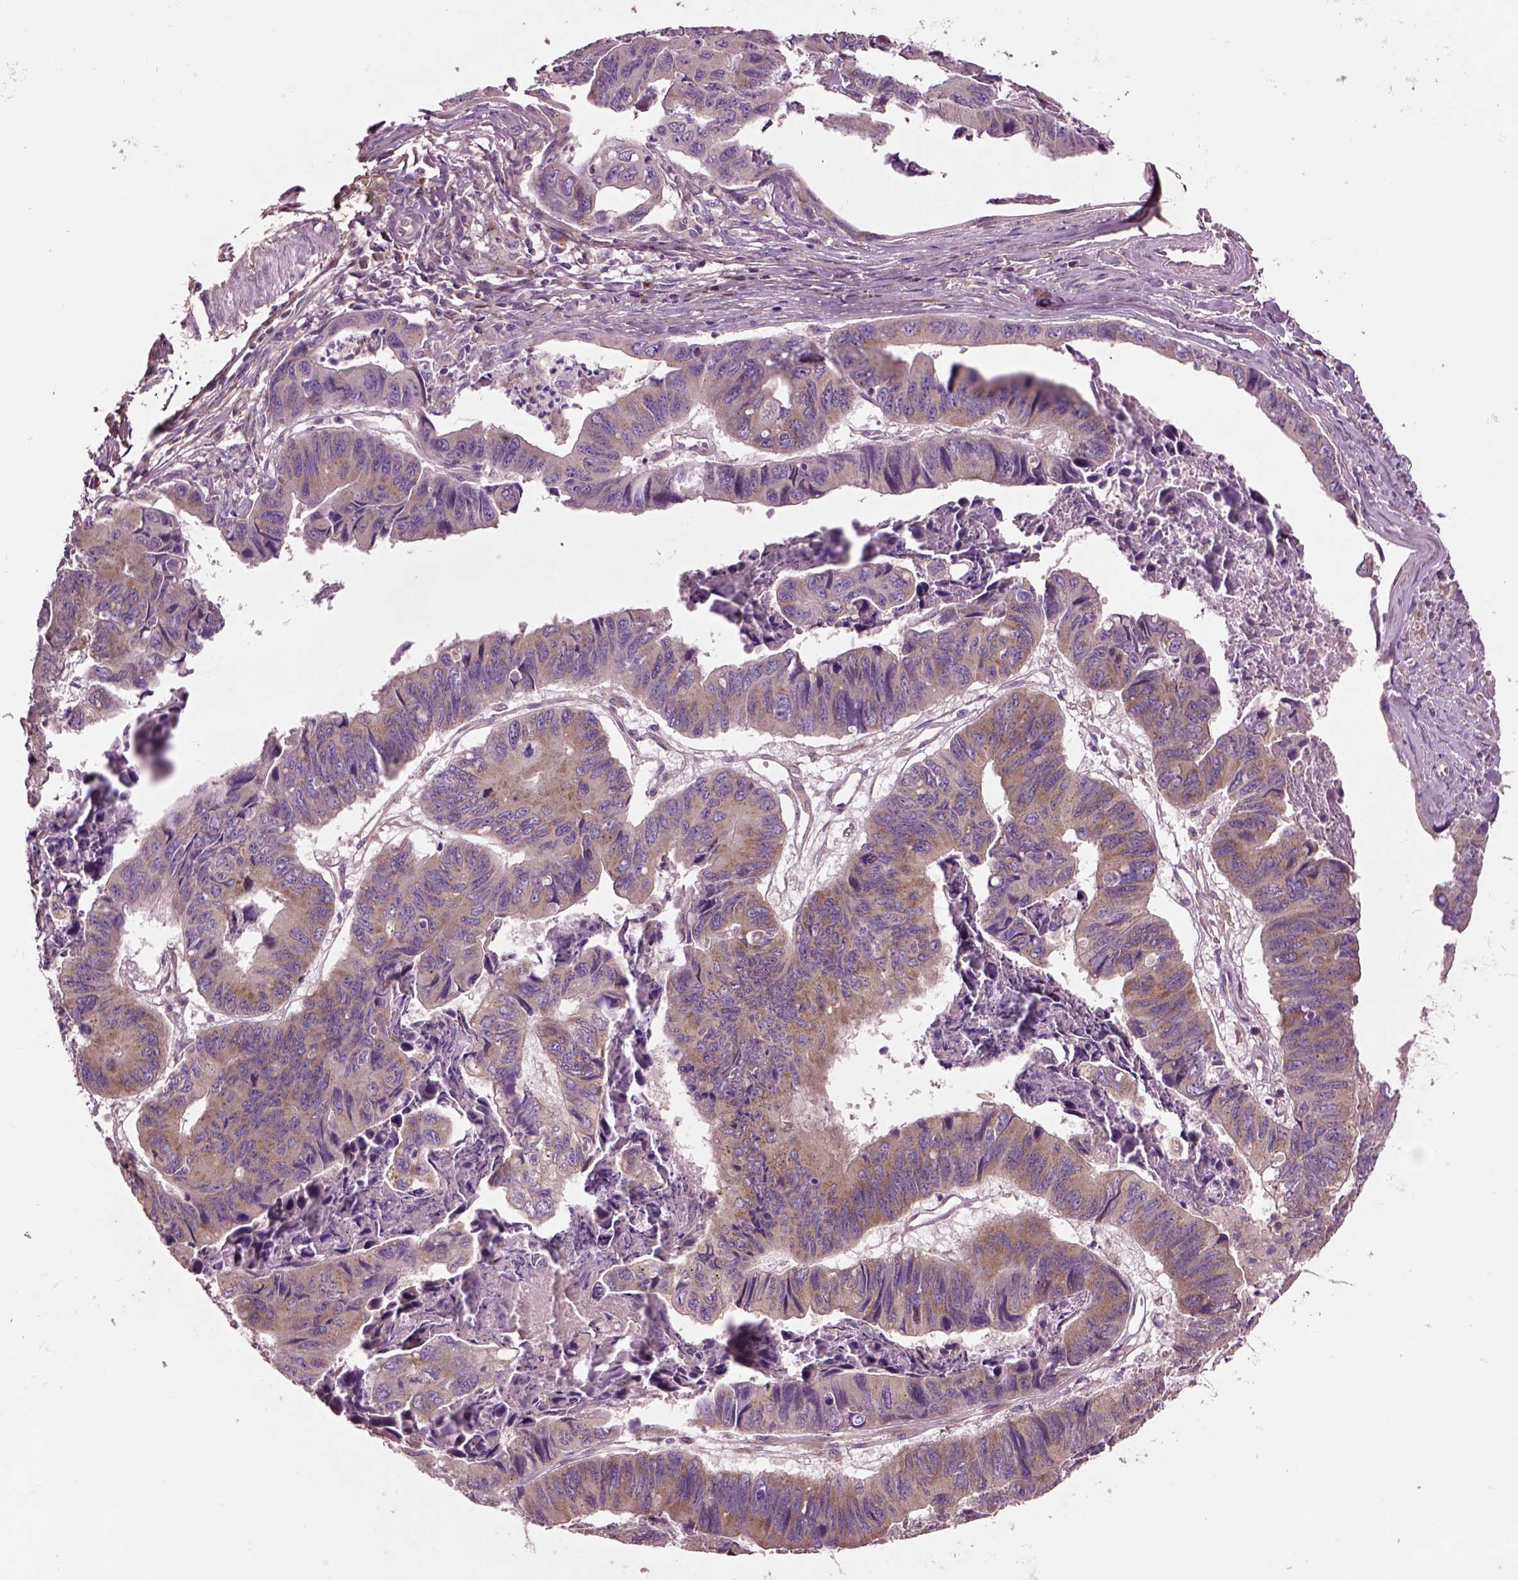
{"staining": {"intensity": "moderate", "quantity": ">75%", "location": "cytoplasmic/membranous"}, "tissue": "stomach cancer", "cell_type": "Tumor cells", "image_type": "cancer", "snomed": [{"axis": "morphology", "description": "Adenocarcinoma, NOS"}, {"axis": "topography", "description": "Stomach, lower"}], "caption": "An image showing moderate cytoplasmic/membranous staining in about >75% of tumor cells in adenocarcinoma (stomach), as visualized by brown immunohistochemical staining.", "gene": "SEC23A", "patient": {"sex": "male", "age": 77}}